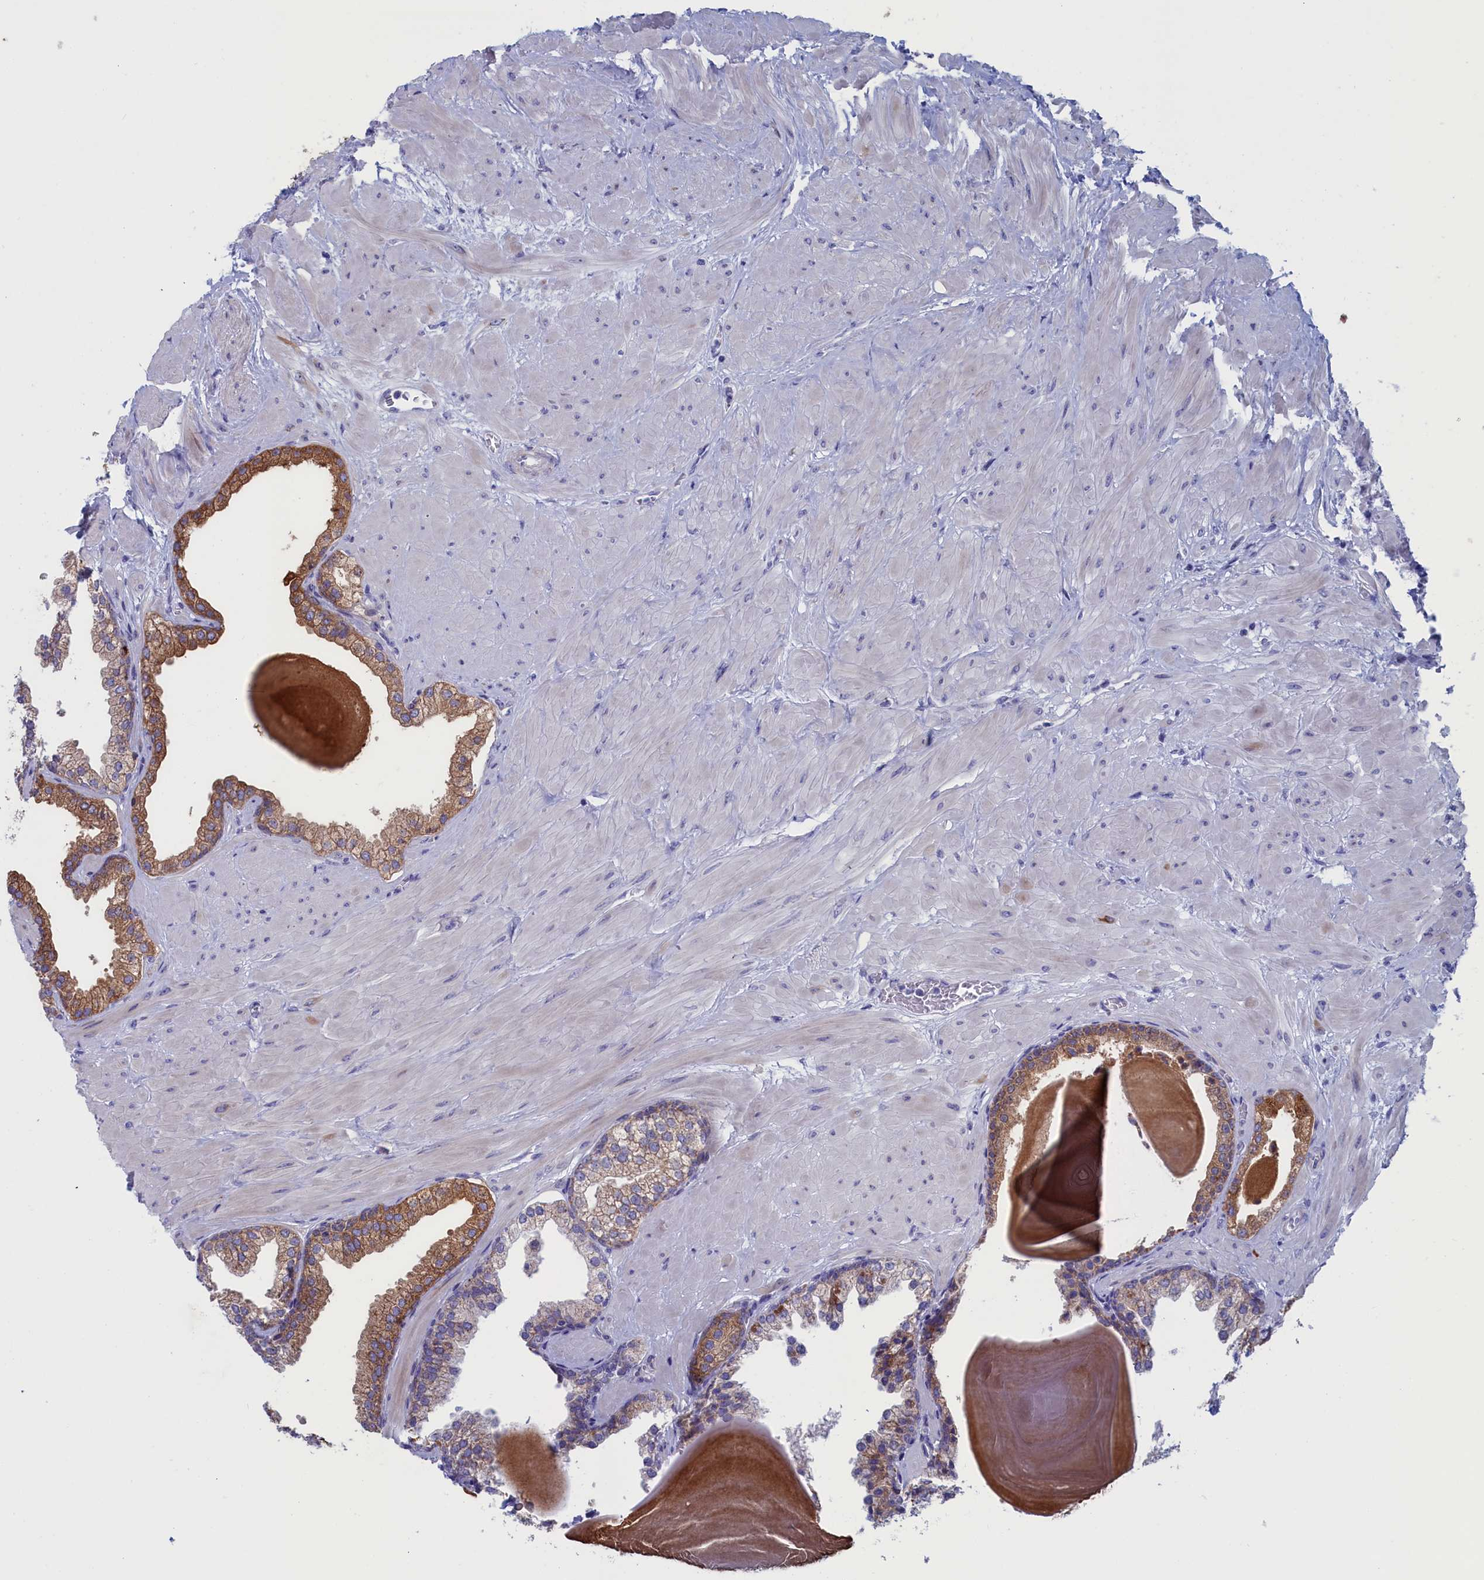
{"staining": {"intensity": "moderate", "quantity": "25%-75%", "location": "cytoplasmic/membranous"}, "tissue": "prostate", "cell_type": "Glandular cells", "image_type": "normal", "snomed": [{"axis": "morphology", "description": "Normal tissue, NOS"}, {"axis": "topography", "description": "Prostate"}], "caption": "Prostate was stained to show a protein in brown. There is medium levels of moderate cytoplasmic/membranous expression in approximately 25%-75% of glandular cells. (Stains: DAB (3,3'-diaminobenzidine) in brown, nuclei in blue, Microscopy: brightfield microscopy at high magnification).", "gene": "NIBAN3", "patient": {"sex": "male", "age": 48}}